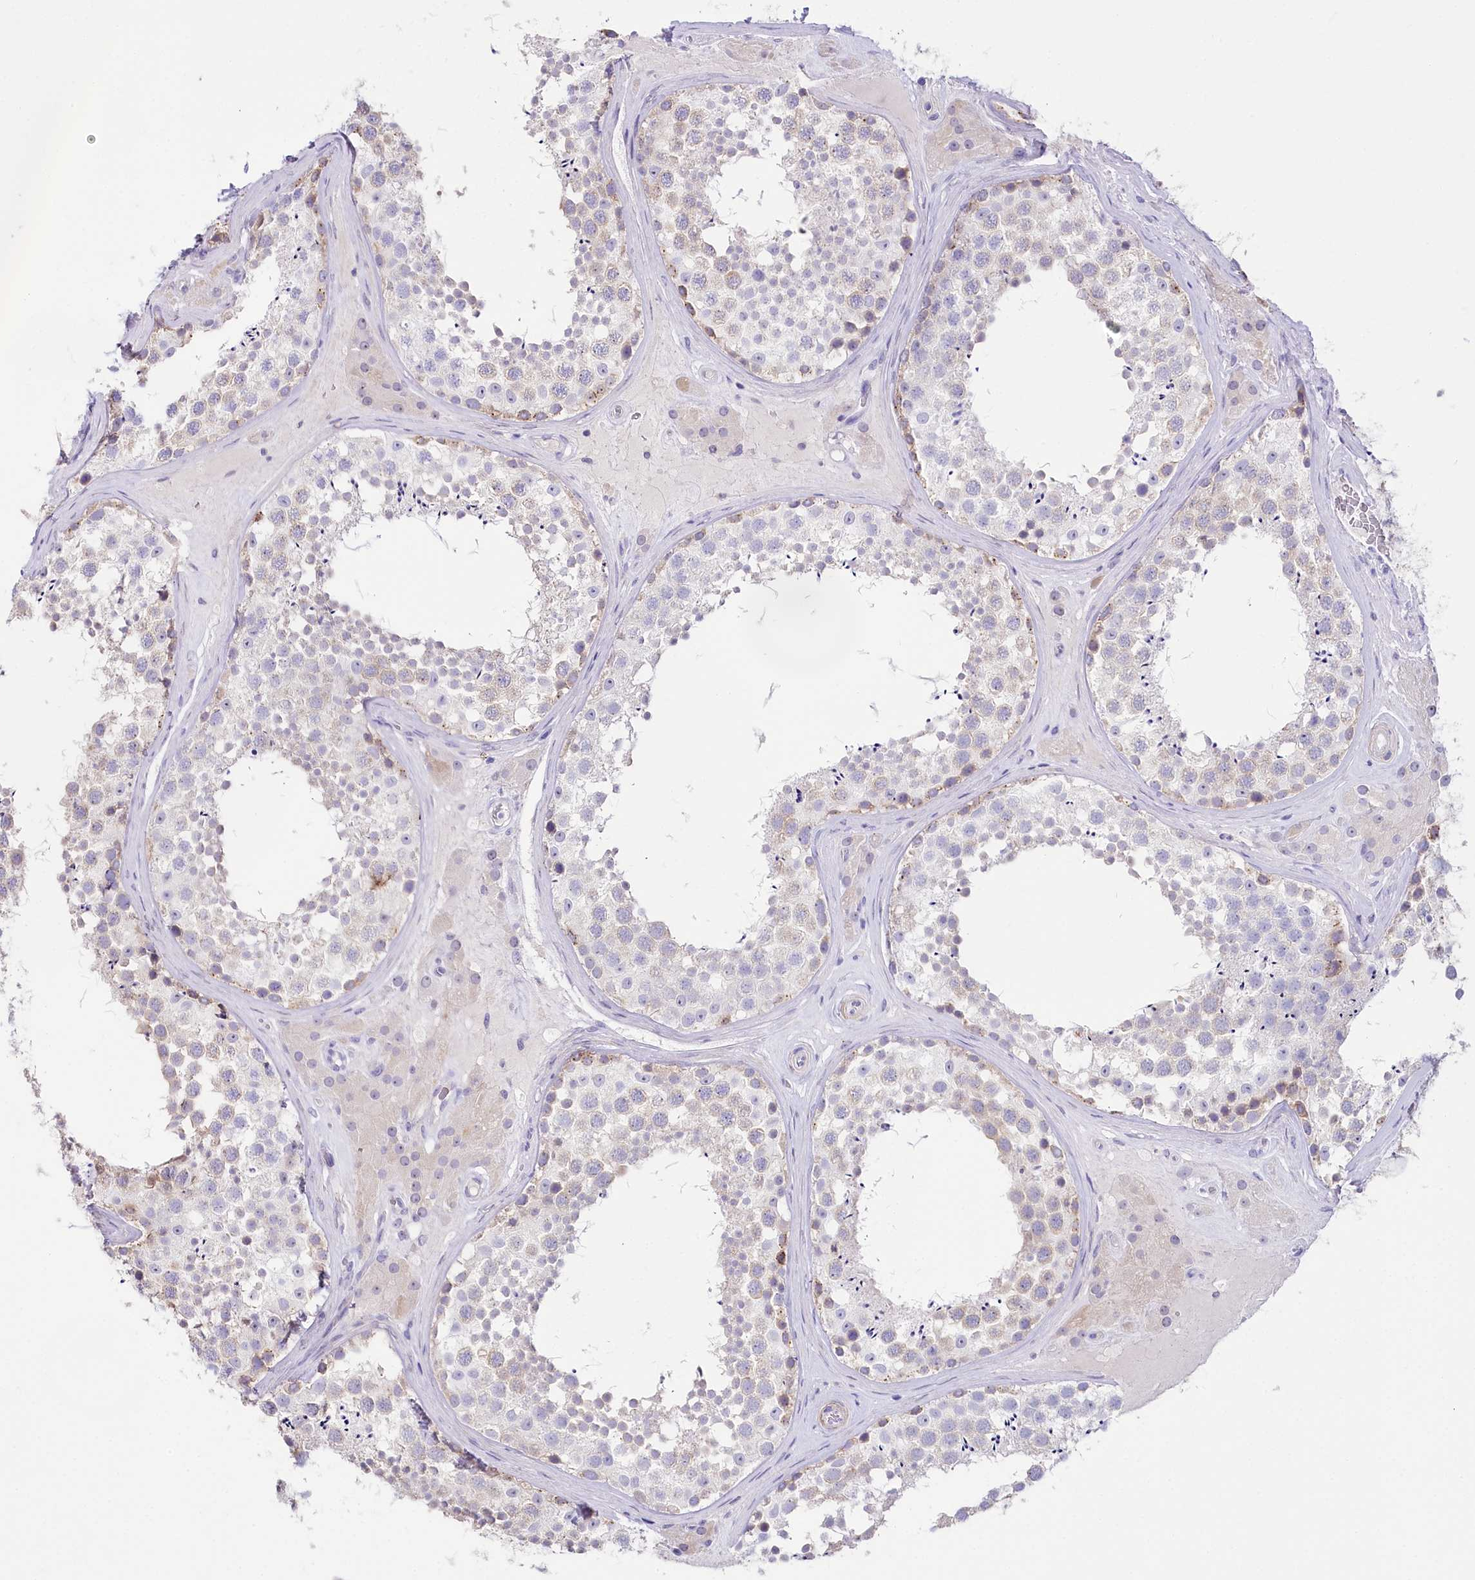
{"staining": {"intensity": "weak", "quantity": "25%-75%", "location": "cytoplasmic/membranous"}, "tissue": "testis", "cell_type": "Cells in seminiferous ducts", "image_type": "normal", "snomed": [{"axis": "morphology", "description": "Normal tissue, NOS"}, {"axis": "topography", "description": "Testis"}], "caption": "Human testis stained with a brown dye reveals weak cytoplasmic/membranous positive expression in approximately 25%-75% of cells in seminiferous ducts.", "gene": "MYOZ1", "patient": {"sex": "male", "age": 46}}